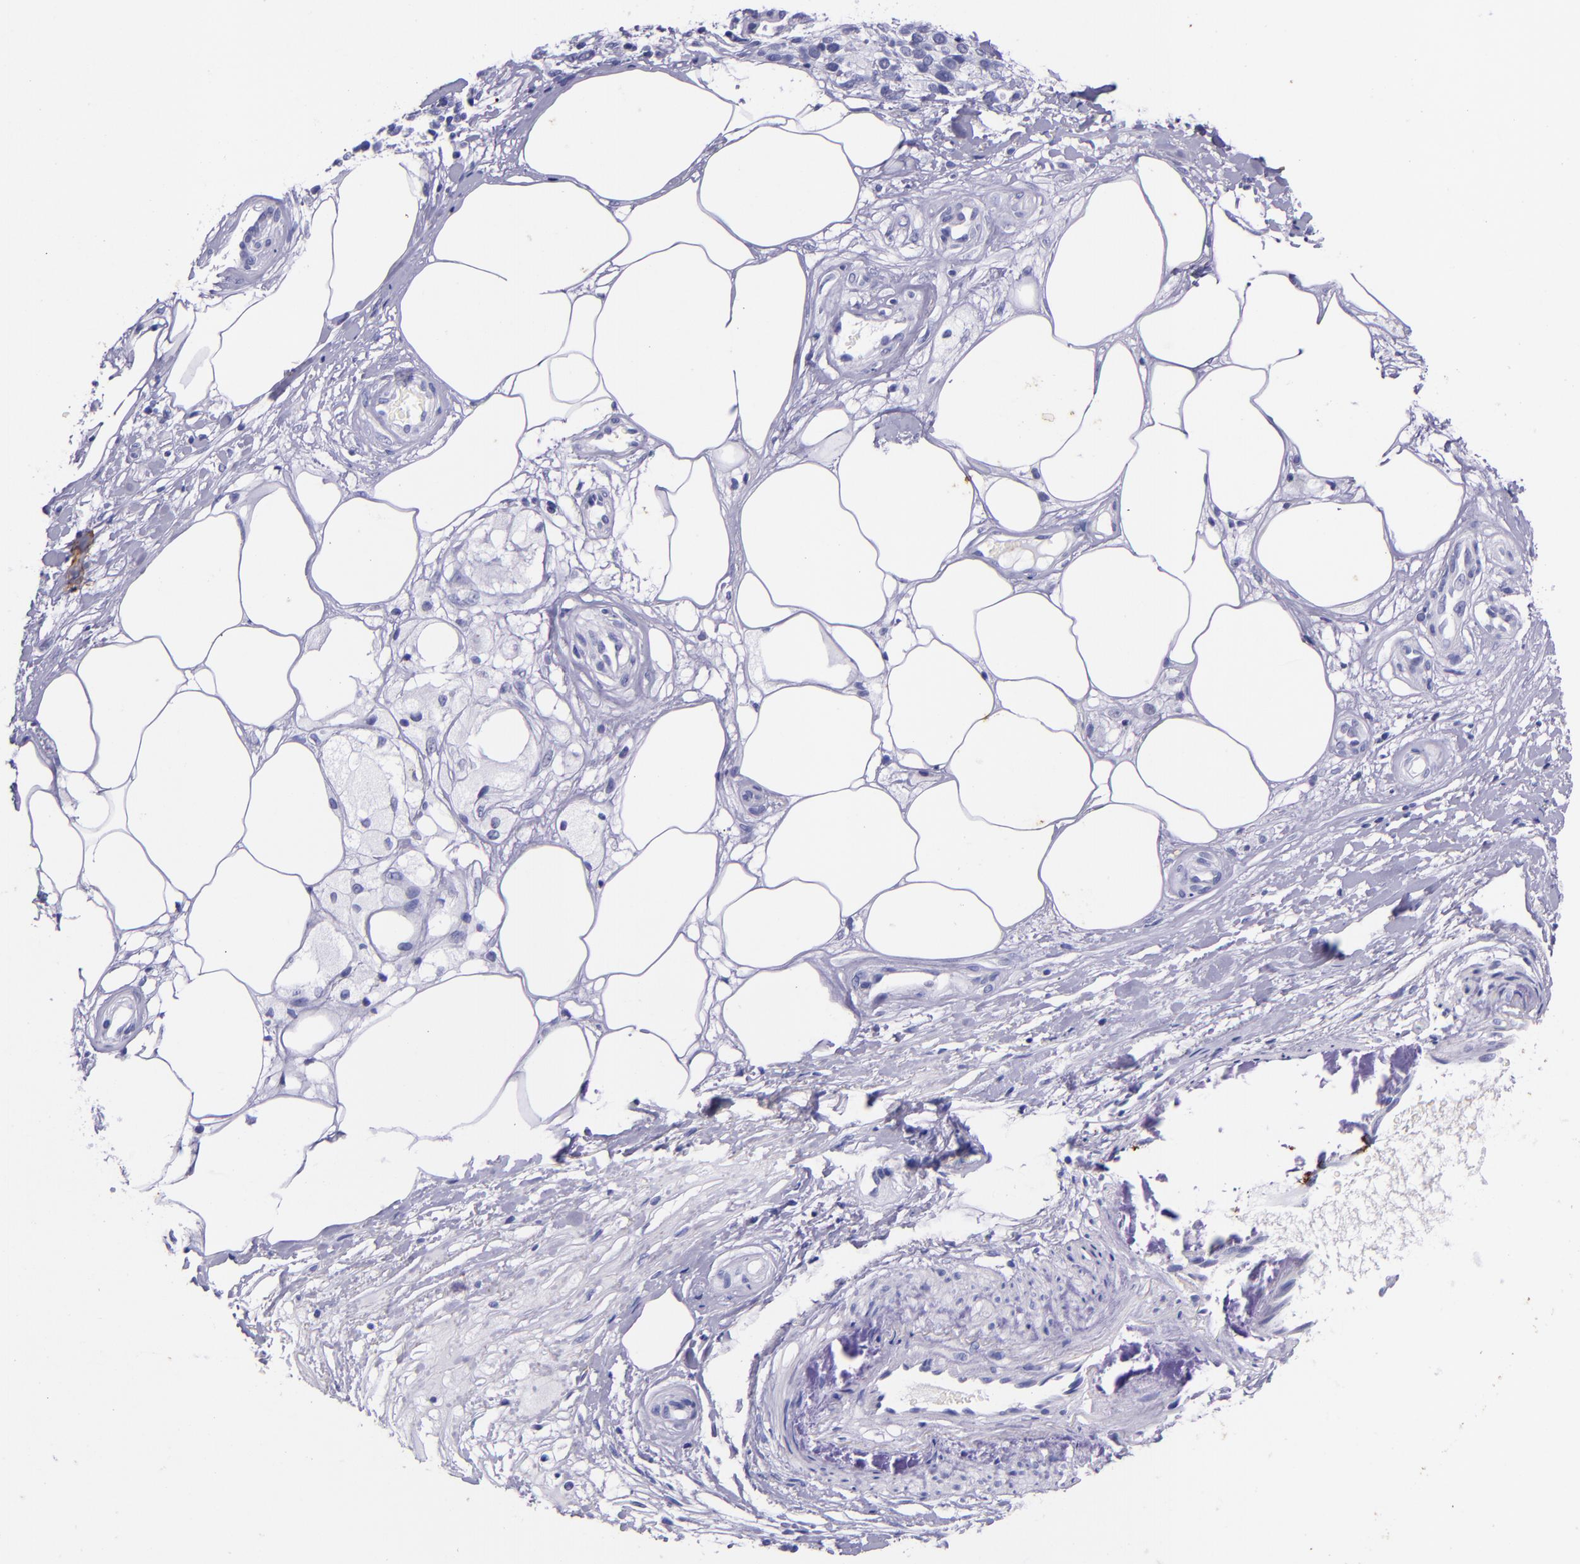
{"staining": {"intensity": "negative", "quantity": "none", "location": "none"}, "tissue": "melanoma", "cell_type": "Tumor cells", "image_type": "cancer", "snomed": [{"axis": "morphology", "description": "Malignant melanoma, NOS"}, {"axis": "topography", "description": "Skin"}], "caption": "An immunohistochemistry histopathology image of malignant melanoma is shown. There is no staining in tumor cells of malignant melanoma.", "gene": "KRT4", "patient": {"sex": "female", "age": 85}}